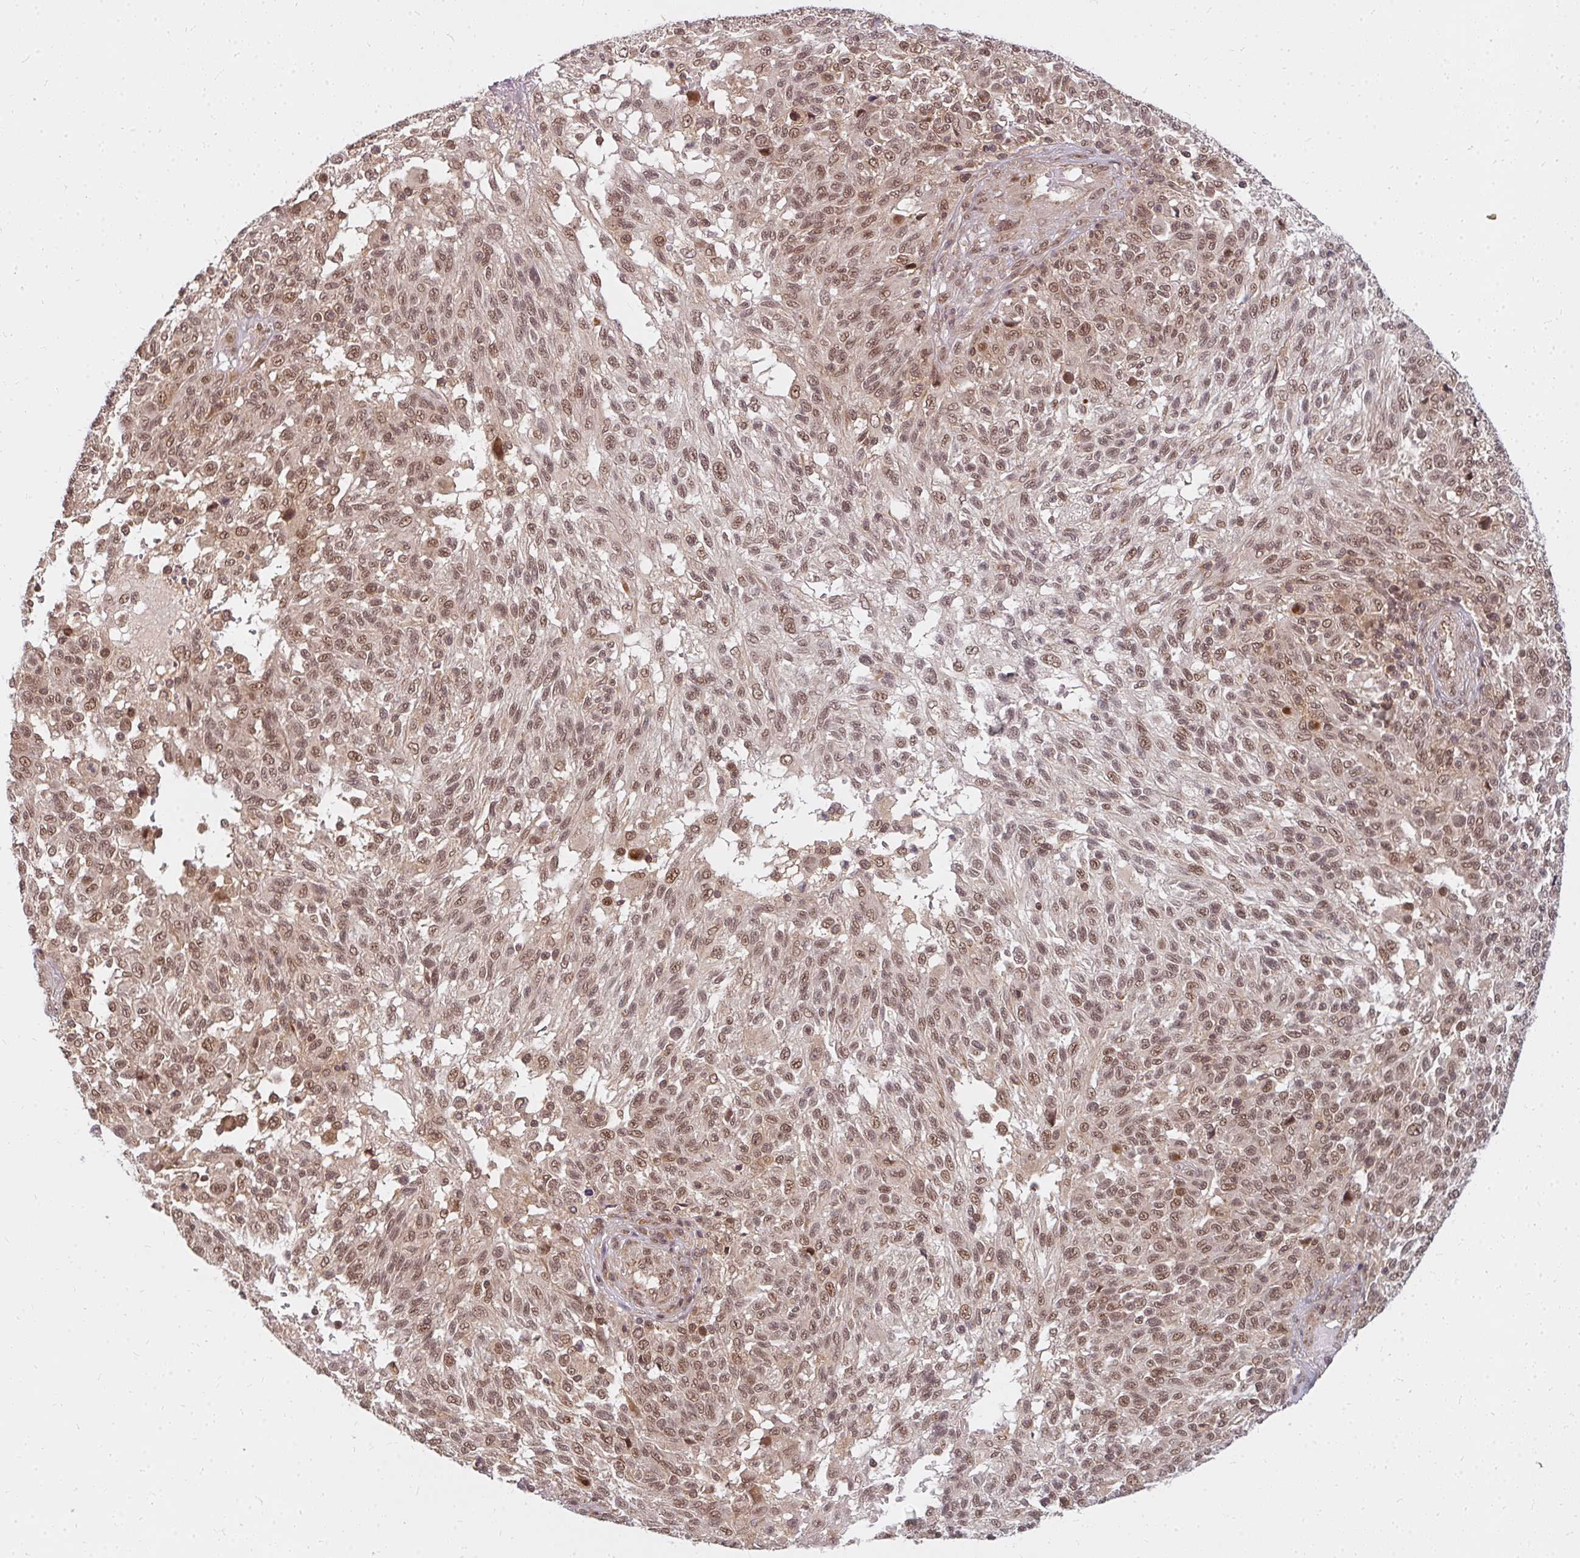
{"staining": {"intensity": "moderate", "quantity": ">75%", "location": "nuclear"}, "tissue": "melanoma", "cell_type": "Tumor cells", "image_type": "cancer", "snomed": [{"axis": "morphology", "description": "Malignant melanoma, NOS"}, {"axis": "topography", "description": "Skin"}], "caption": "About >75% of tumor cells in melanoma display moderate nuclear protein expression as visualized by brown immunohistochemical staining.", "gene": "GTF3C6", "patient": {"sex": "male", "age": 66}}